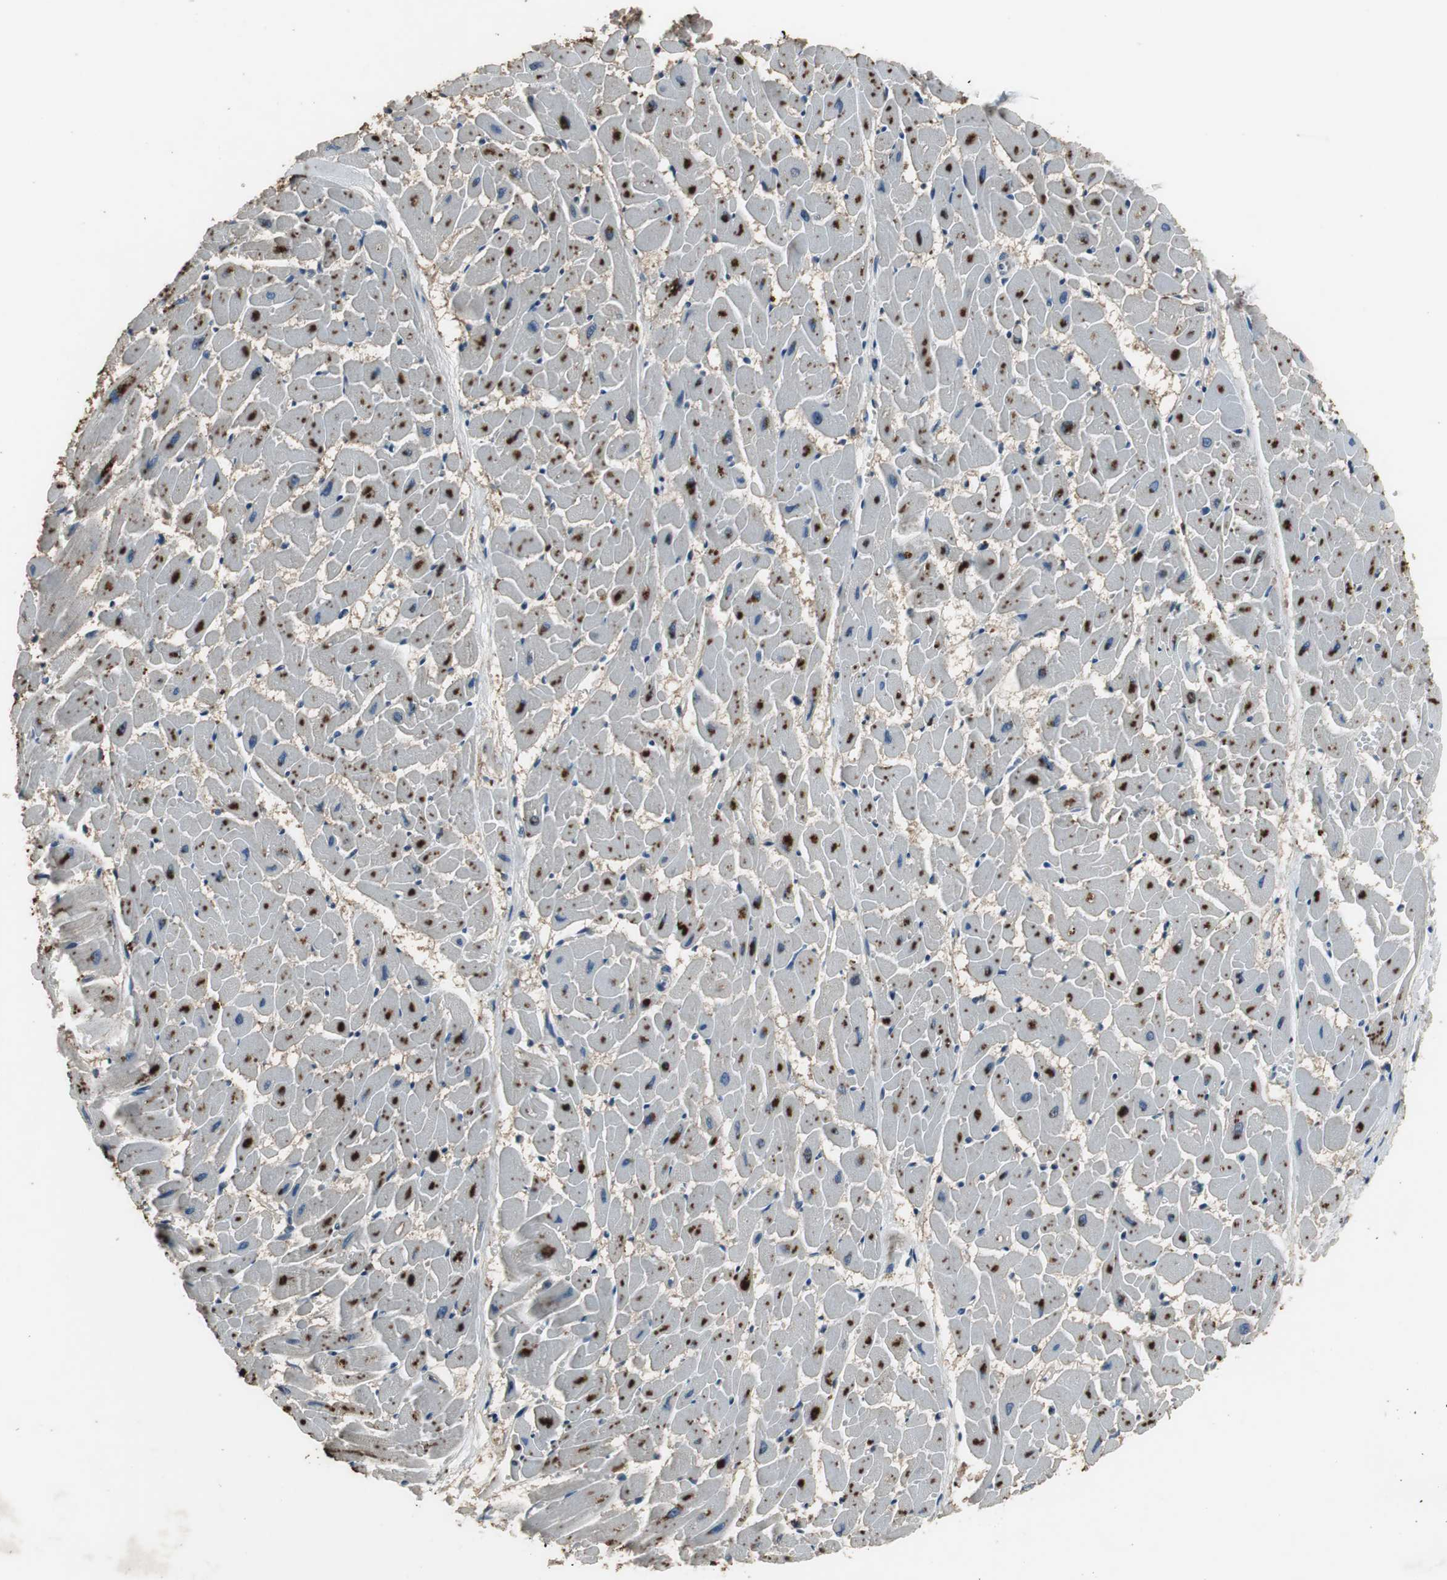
{"staining": {"intensity": "moderate", "quantity": "25%-75%", "location": "cytoplasmic/membranous"}, "tissue": "heart muscle", "cell_type": "Cardiomyocytes", "image_type": "normal", "snomed": [{"axis": "morphology", "description": "Normal tissue, NOS"}, {"axis": "topography", "description": "Heart"}], "caption": "This micrograph shows unremarkable heart muscle stained with IHC to label a protein in brown. The cytoplasmic/membranous of cardiomyocytes show moderate positivity for the protein. Nuclei are counter-stained blue.", "gene": "PI4KB", "patient": {"sex": "female", "age": 19}}